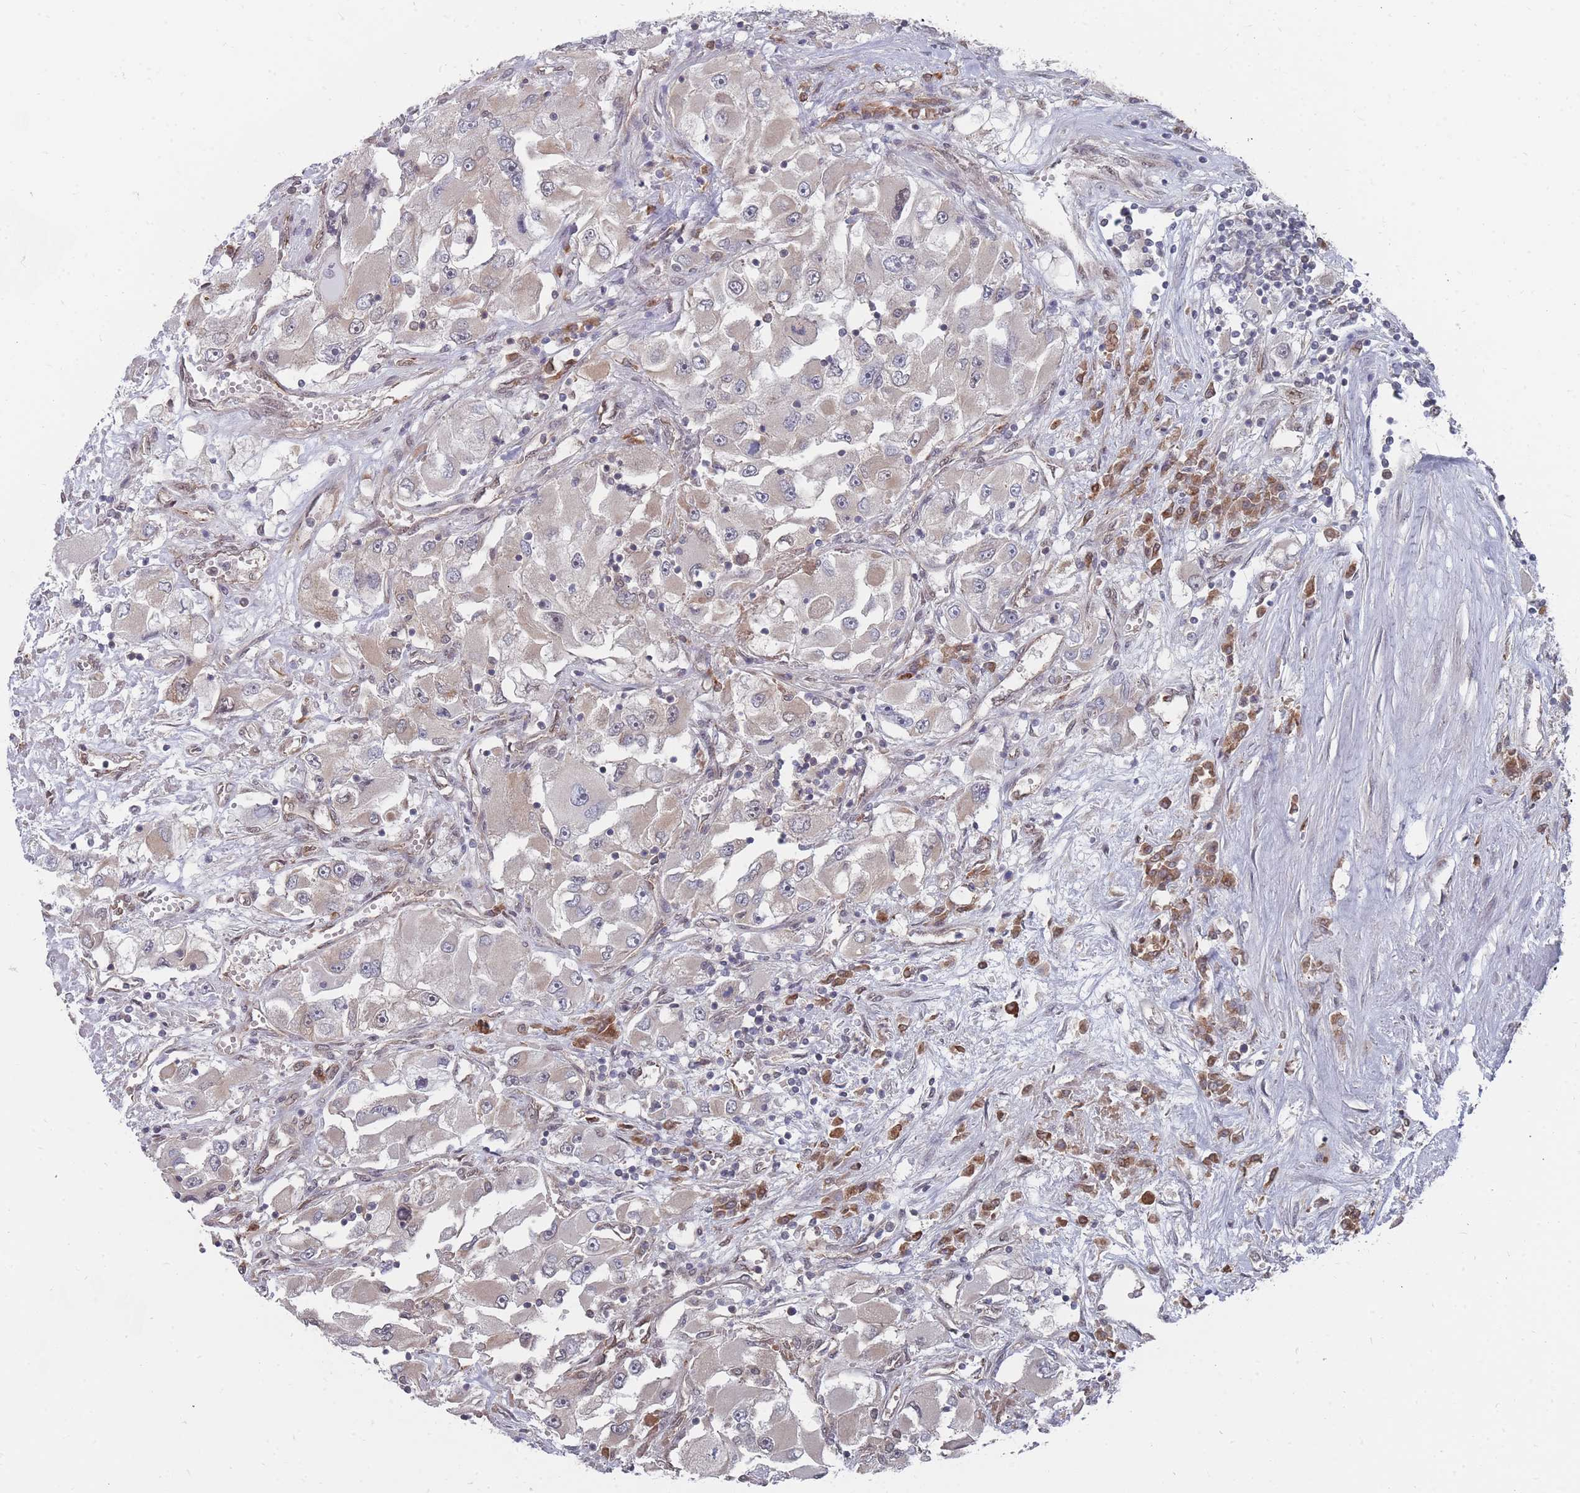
{"staining": {"intensity": "weak", "quantity": "<25%", "location": "cytoplasmic/membranous"}, "tissue": "renal cancer", "cell_type": "Tumor cells", "image_type": "cancer", "snomed": [{"axis": "morphology", "description": "Adenocarcinoma, NOS"}, {"axis": "topography", "description": "Kidney"}], "caption": "Tumor cells show no significant protein positivity in renal adenocarcinoma.", "gene": "NKD1", "patient": {"sex": "female", "age": 52}}